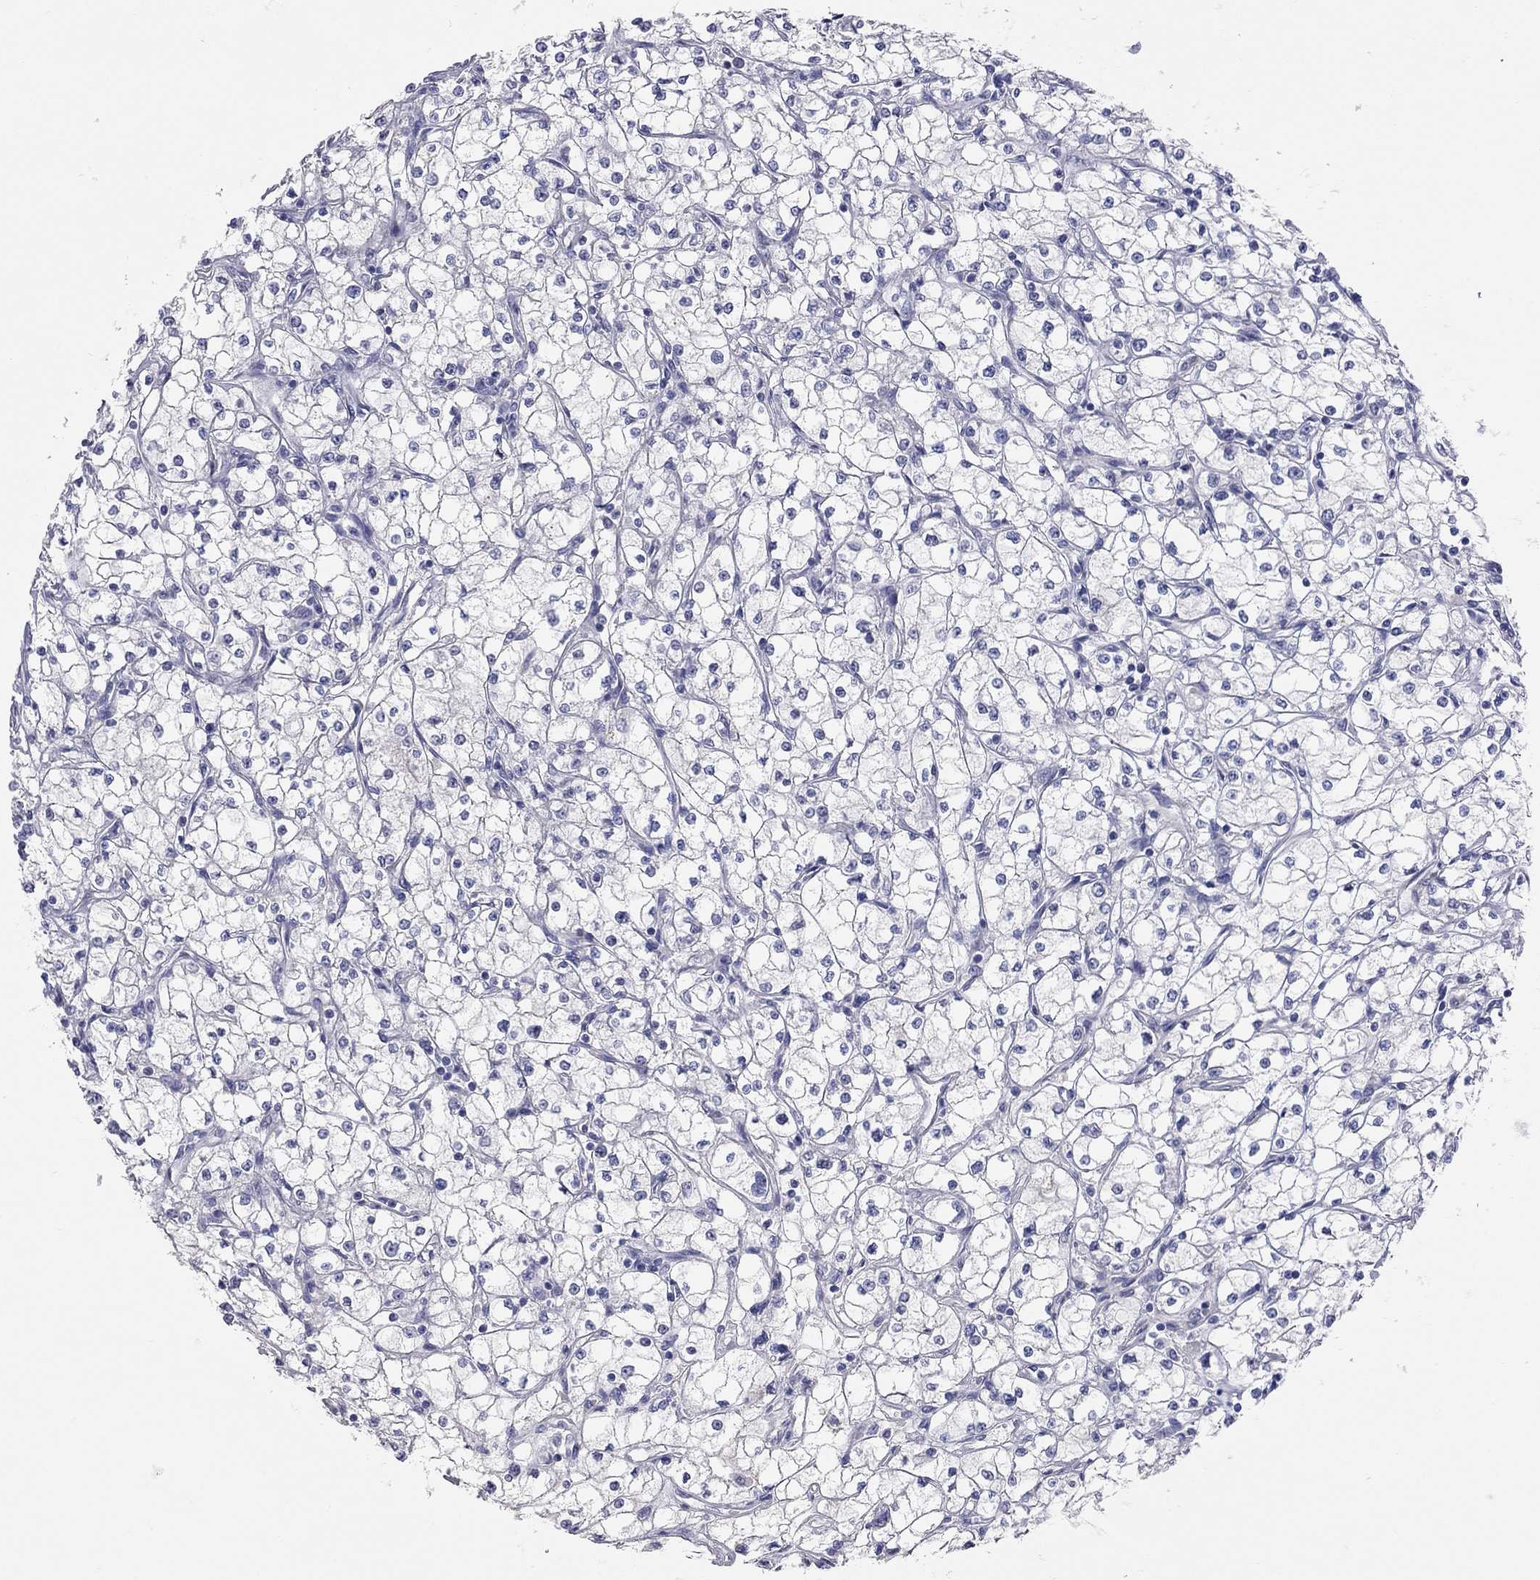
{"staining": {"intensity": "negative", "quantity": "none", "location": "none"}, "tissue": "renal cancer", "cell_type": "Tumor cells", "image_type": "cancer", "snomed": [{"axis": "morphology", "description": "Adenocarcinoma, NOS"}, {"axis": "topography", "description": "Kidney"}], "caption": "Immunohistochemistry (IHC) photomicrograph of human adenocarcinoma (renal) stained for a protein (brown), which reveals no staining in tumor cells.", "gene": "KCNB1", "patient": {"sex": "male", "age": 67}}